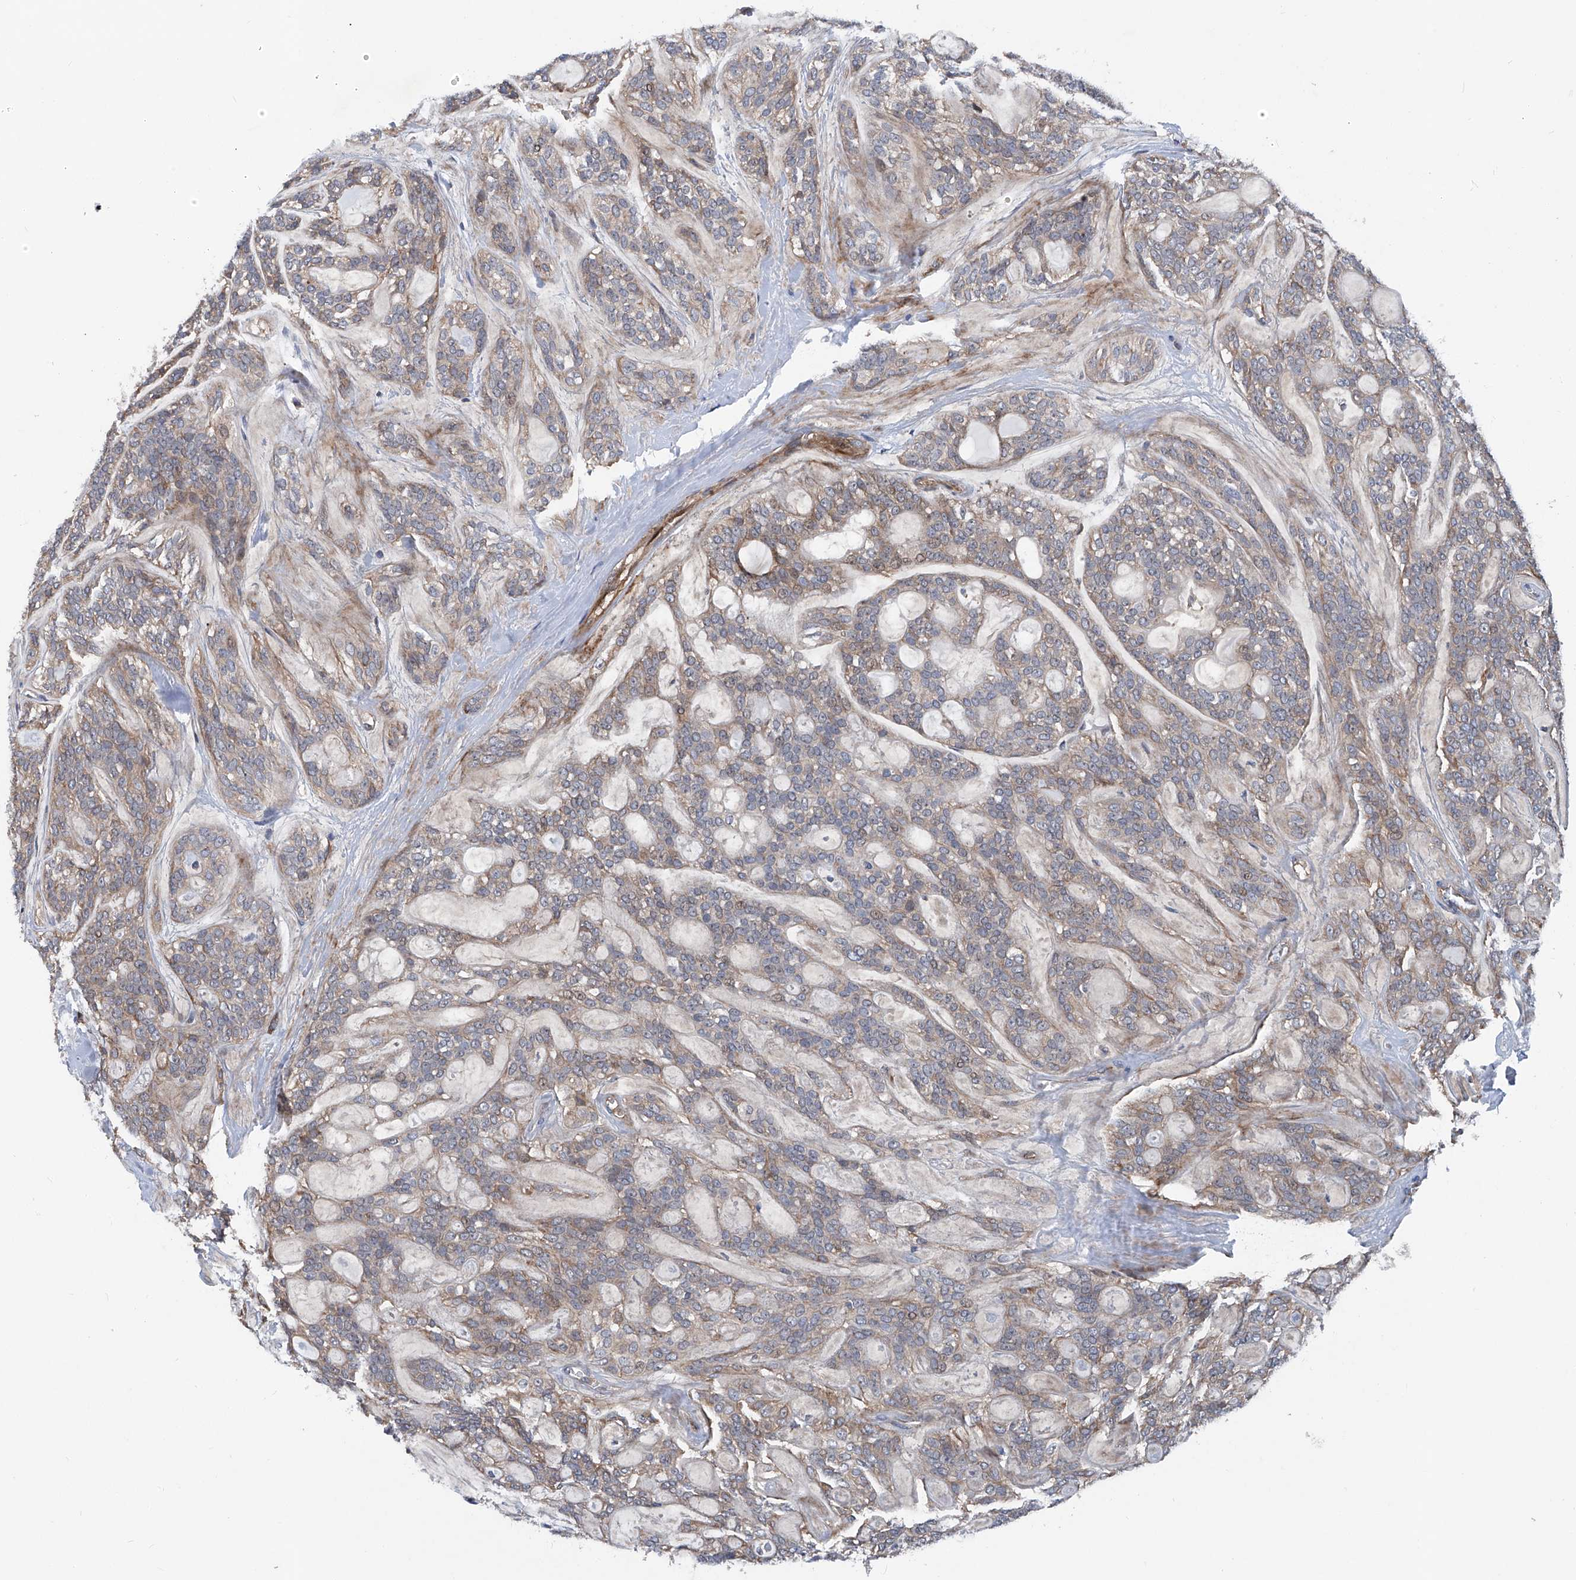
{"staining": {"intensity": "negative", "quantity": "none", "location": "none"}, "tissue": "head and neck cancer", "cell_type": "Tumor cells", "image_type": "cancer", "snomed": [{"axis": "morphology", "description": "Adenocarcinoma, NOS"}, {"axis": "topography", "description": "Head-Neck"}], "caption": "Immunohistochemical staining of head and neck adenocarcinoma displays no significant expression in tumor cells.", "gene": "NT5C3A", "patient": {"sex": "male", "age": 66}}